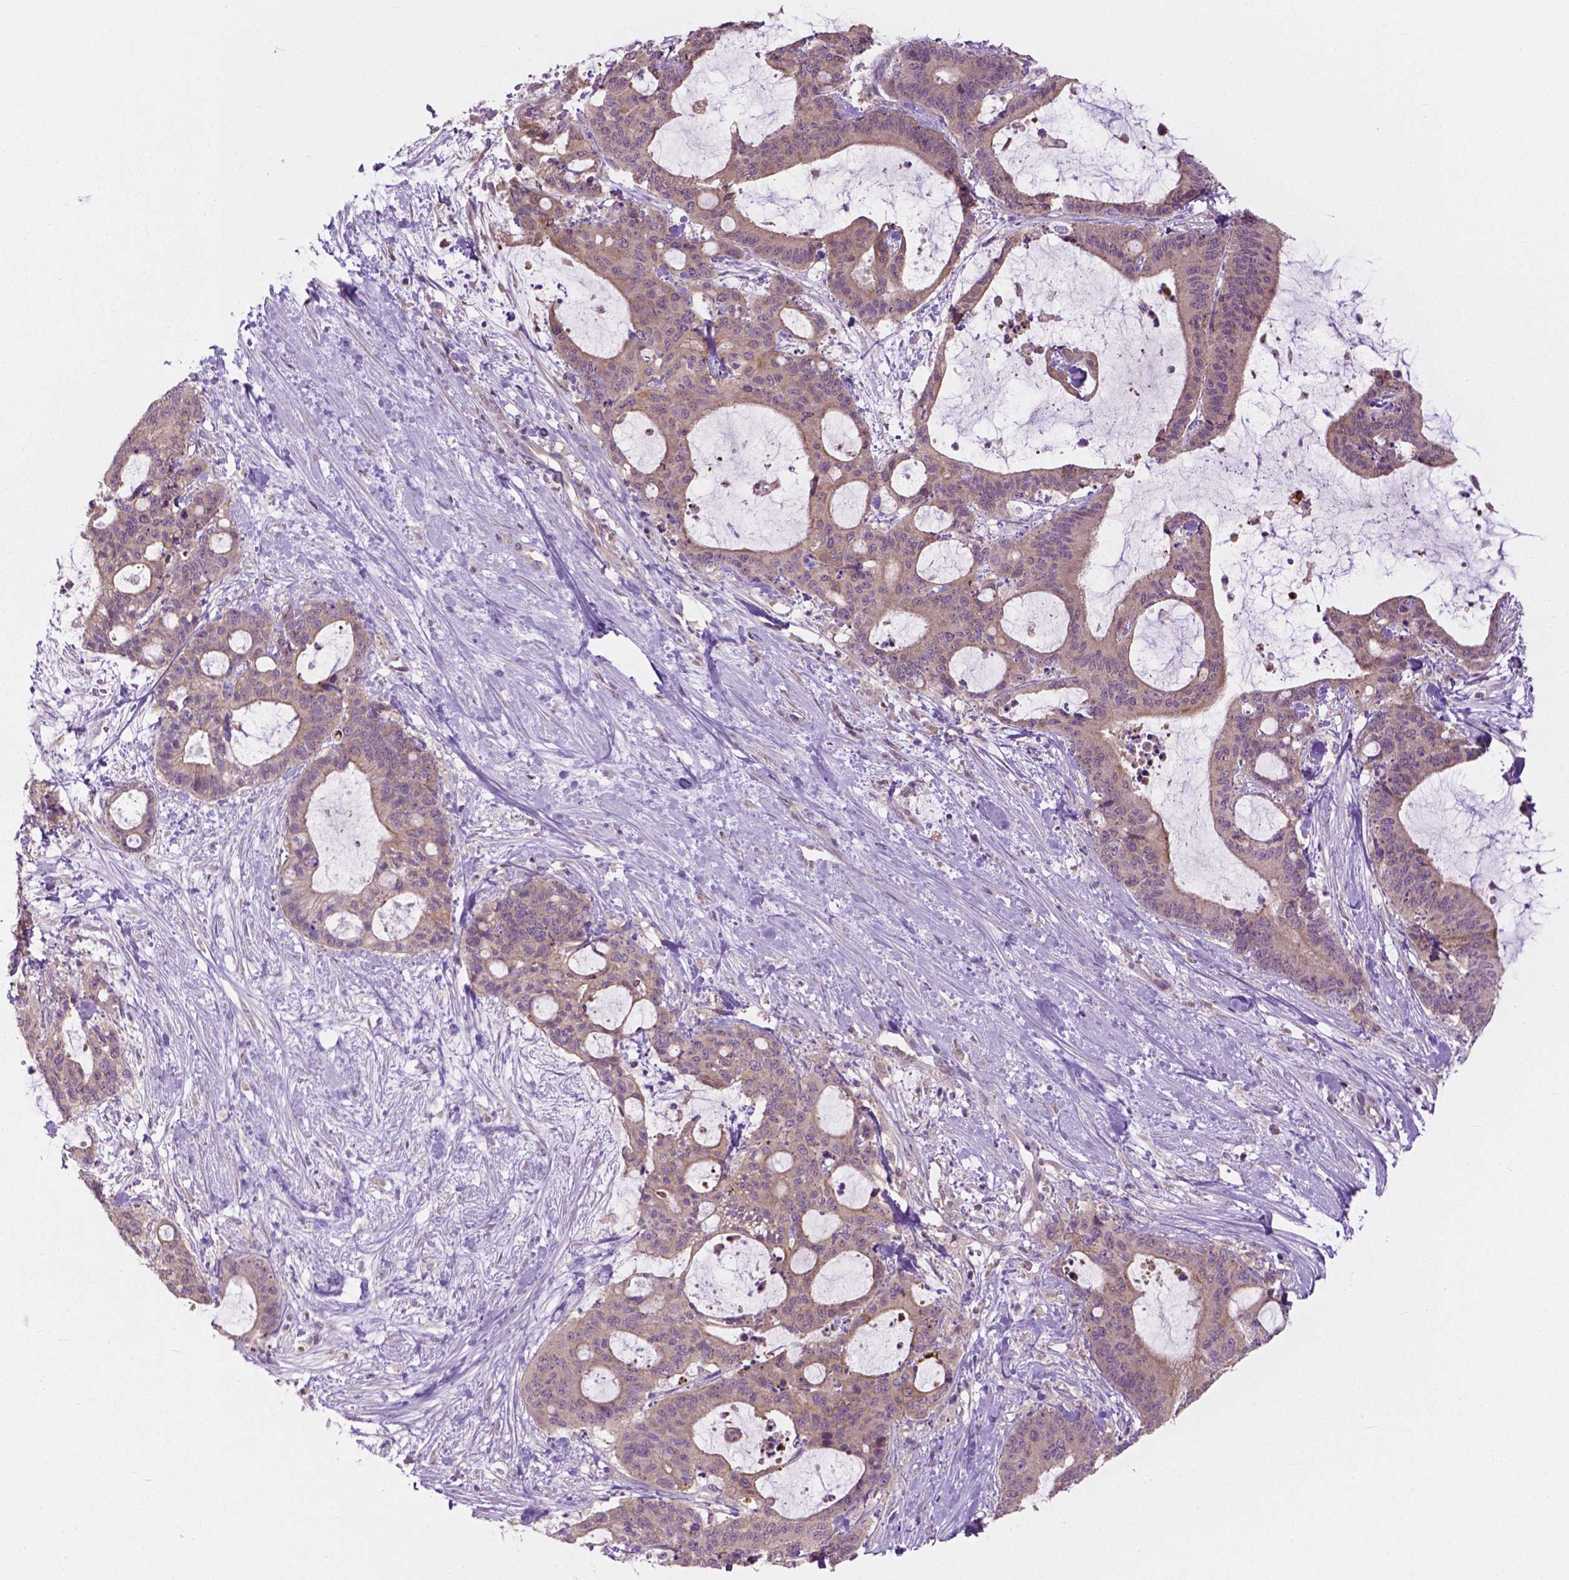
{"staining": {"intensity": "weak", "quantity": "25%-75%", "location": "cytoplasmic/membranous"}, "tissue": "liver cancer", "cell_type": "Tumor cells", "image_type": "cancer", "snomed": [{"axis": "morphology", "description": "Cholangiocarcinoma"}, {"axis": "topography", "description": "Liver"}], "caption": "The histopathology image displays staining of liver cancer, revealing weak cytoplasmic/membranous protein positivity (brown color) within tumor cells. (brown staining indicates protein expression, while blue staining denotes nuclei).", "gene": "MZT1", "patient": {"sex": "female", "age": 73}}